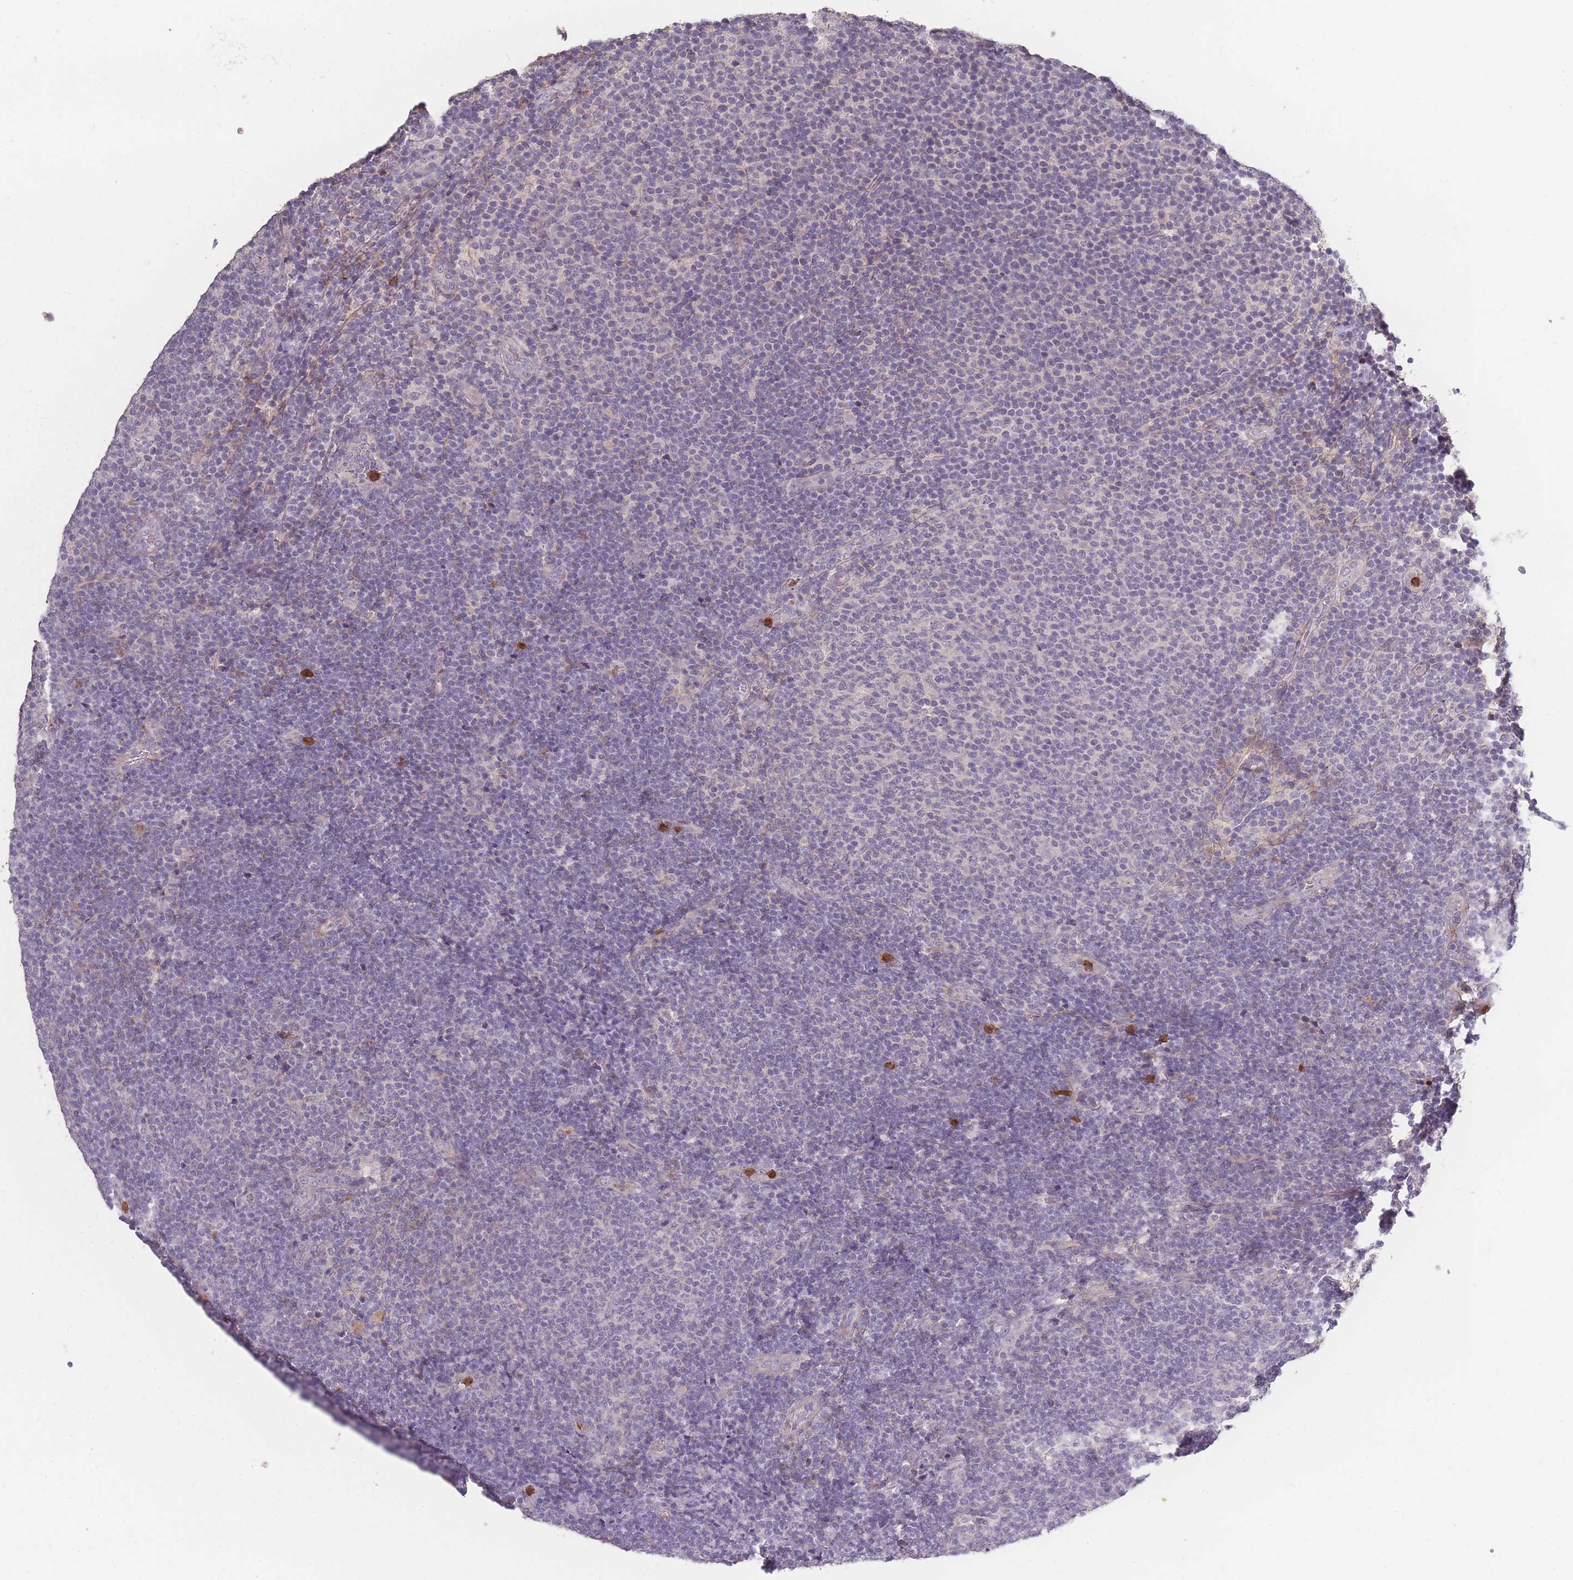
{"staining": {"intensity": "negative", "quantity": "none", "location": "none"}, "tissue": "lymphoma", "cell_type": "Tumor cells", "image_type": "cancer", "snomed": [{"axis": "morphology", "description": "Malignant lymphoma, non-Hodgkin's type, Low grade"}, {"axis": "topography", "description": "Lymph node"}], "caption": "Immunohistochemistry micrograph of neoplastic tissue: lymphoma stained with DAB (3,3'-diaminobenzidine) demonstrates no significant protein positivity in tumor cells. (Stains: DAB (3,3'-diaminobenzidine) immunohistochemistry with hematoxylin counter stain, Microscopy: brightfield microscopy at high magnification).", "gene": "BST1", "patient": {"sex": "male", "age": 66}}